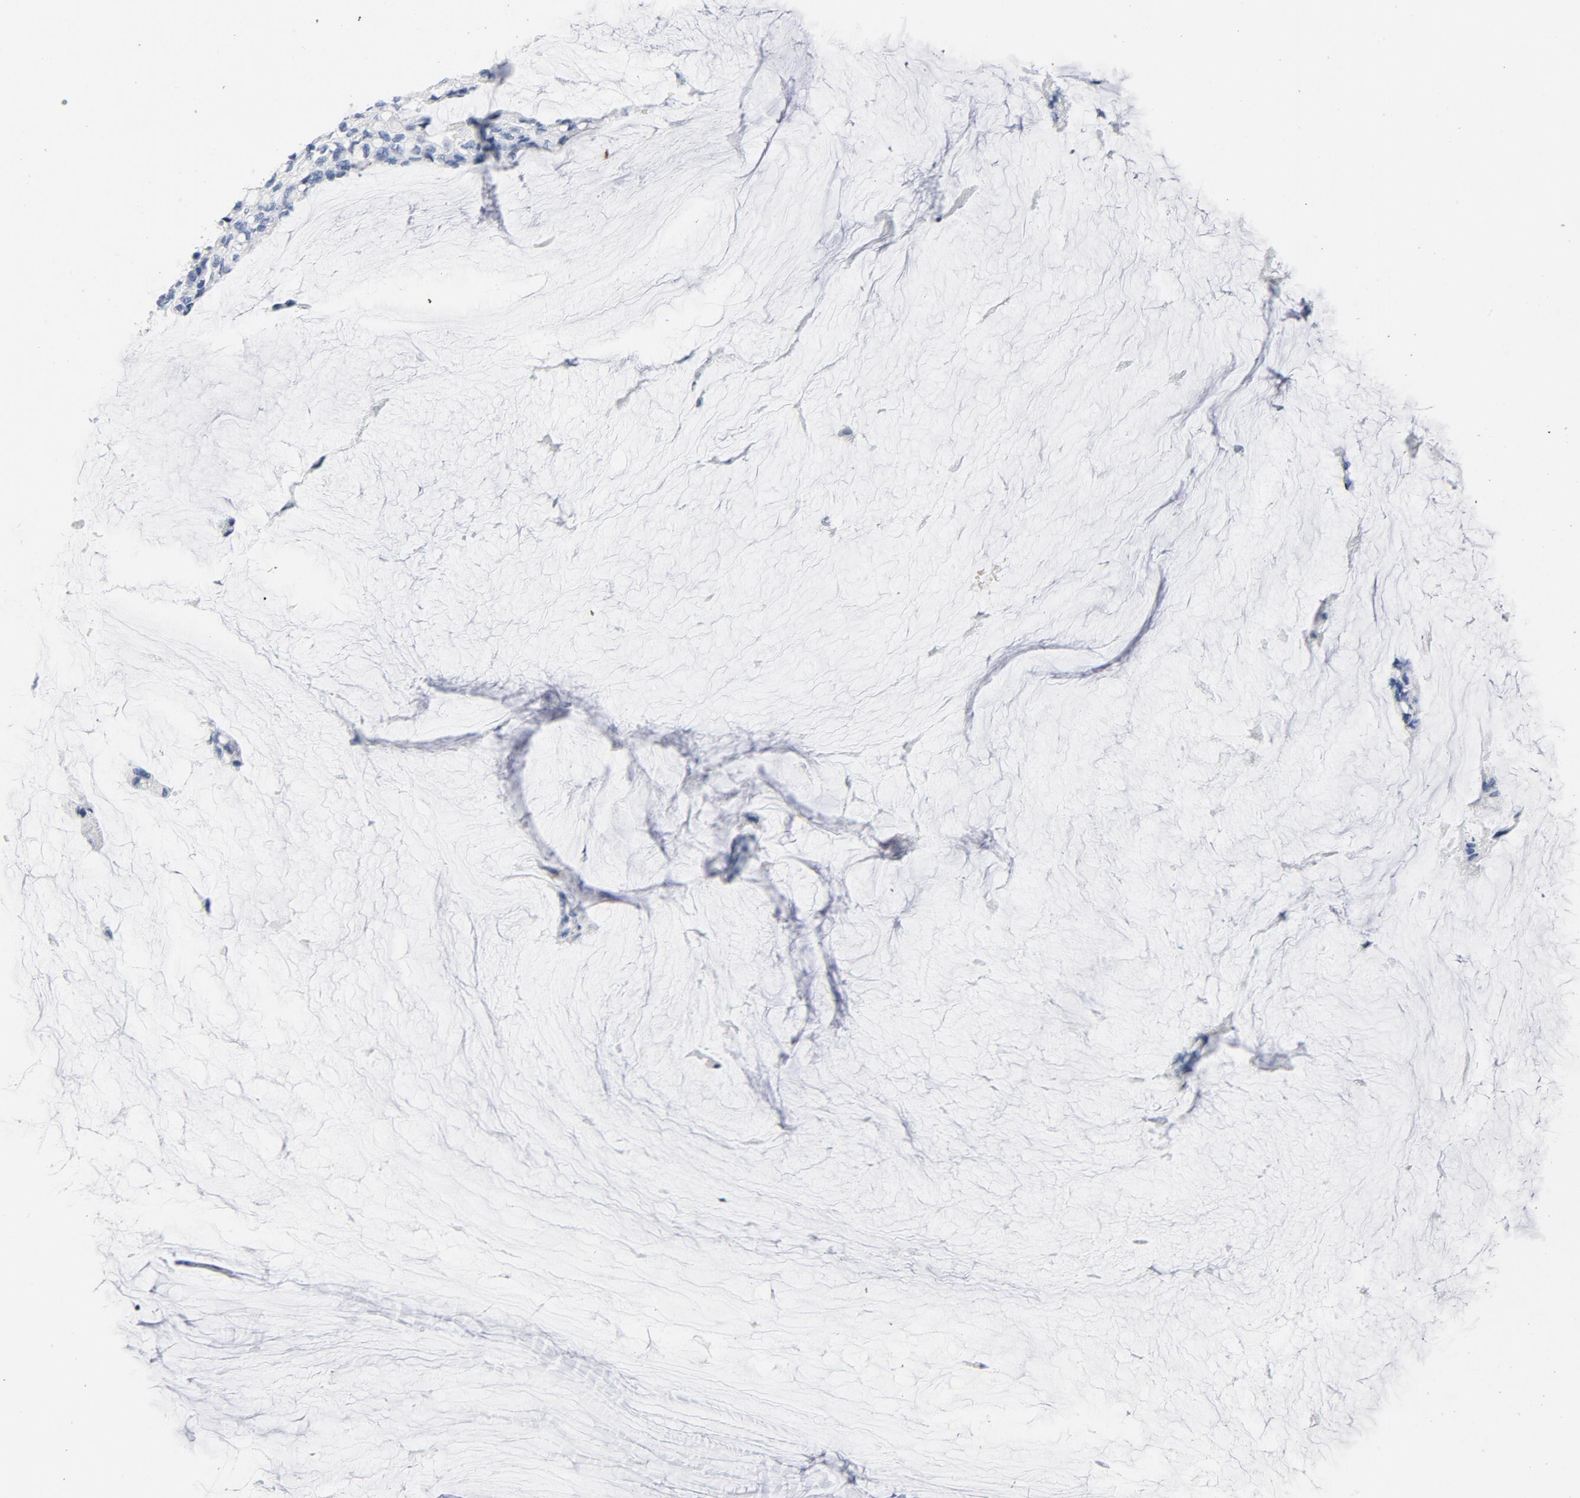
{"staining": {"intensity": "negative", "quantity": "none", "location": "none"}, "tissue": "ovarian cancer", "cell_type": "Tumor cells", "image_type": "cancer", "snomed": [{"axis": "morphology", "description": "Cystadenocarcinoma, mucinous, NOS"}, {"axis": "topography", "description": "Ovary"}], "caption": "Ovarian cancer (mucinous cystadenocarcinoma) was stained to show a protein in brown. There is no significant positivity in tumor cells.", "gene": "PTPRB", "patient": {"sex": "female", "age": 39}}